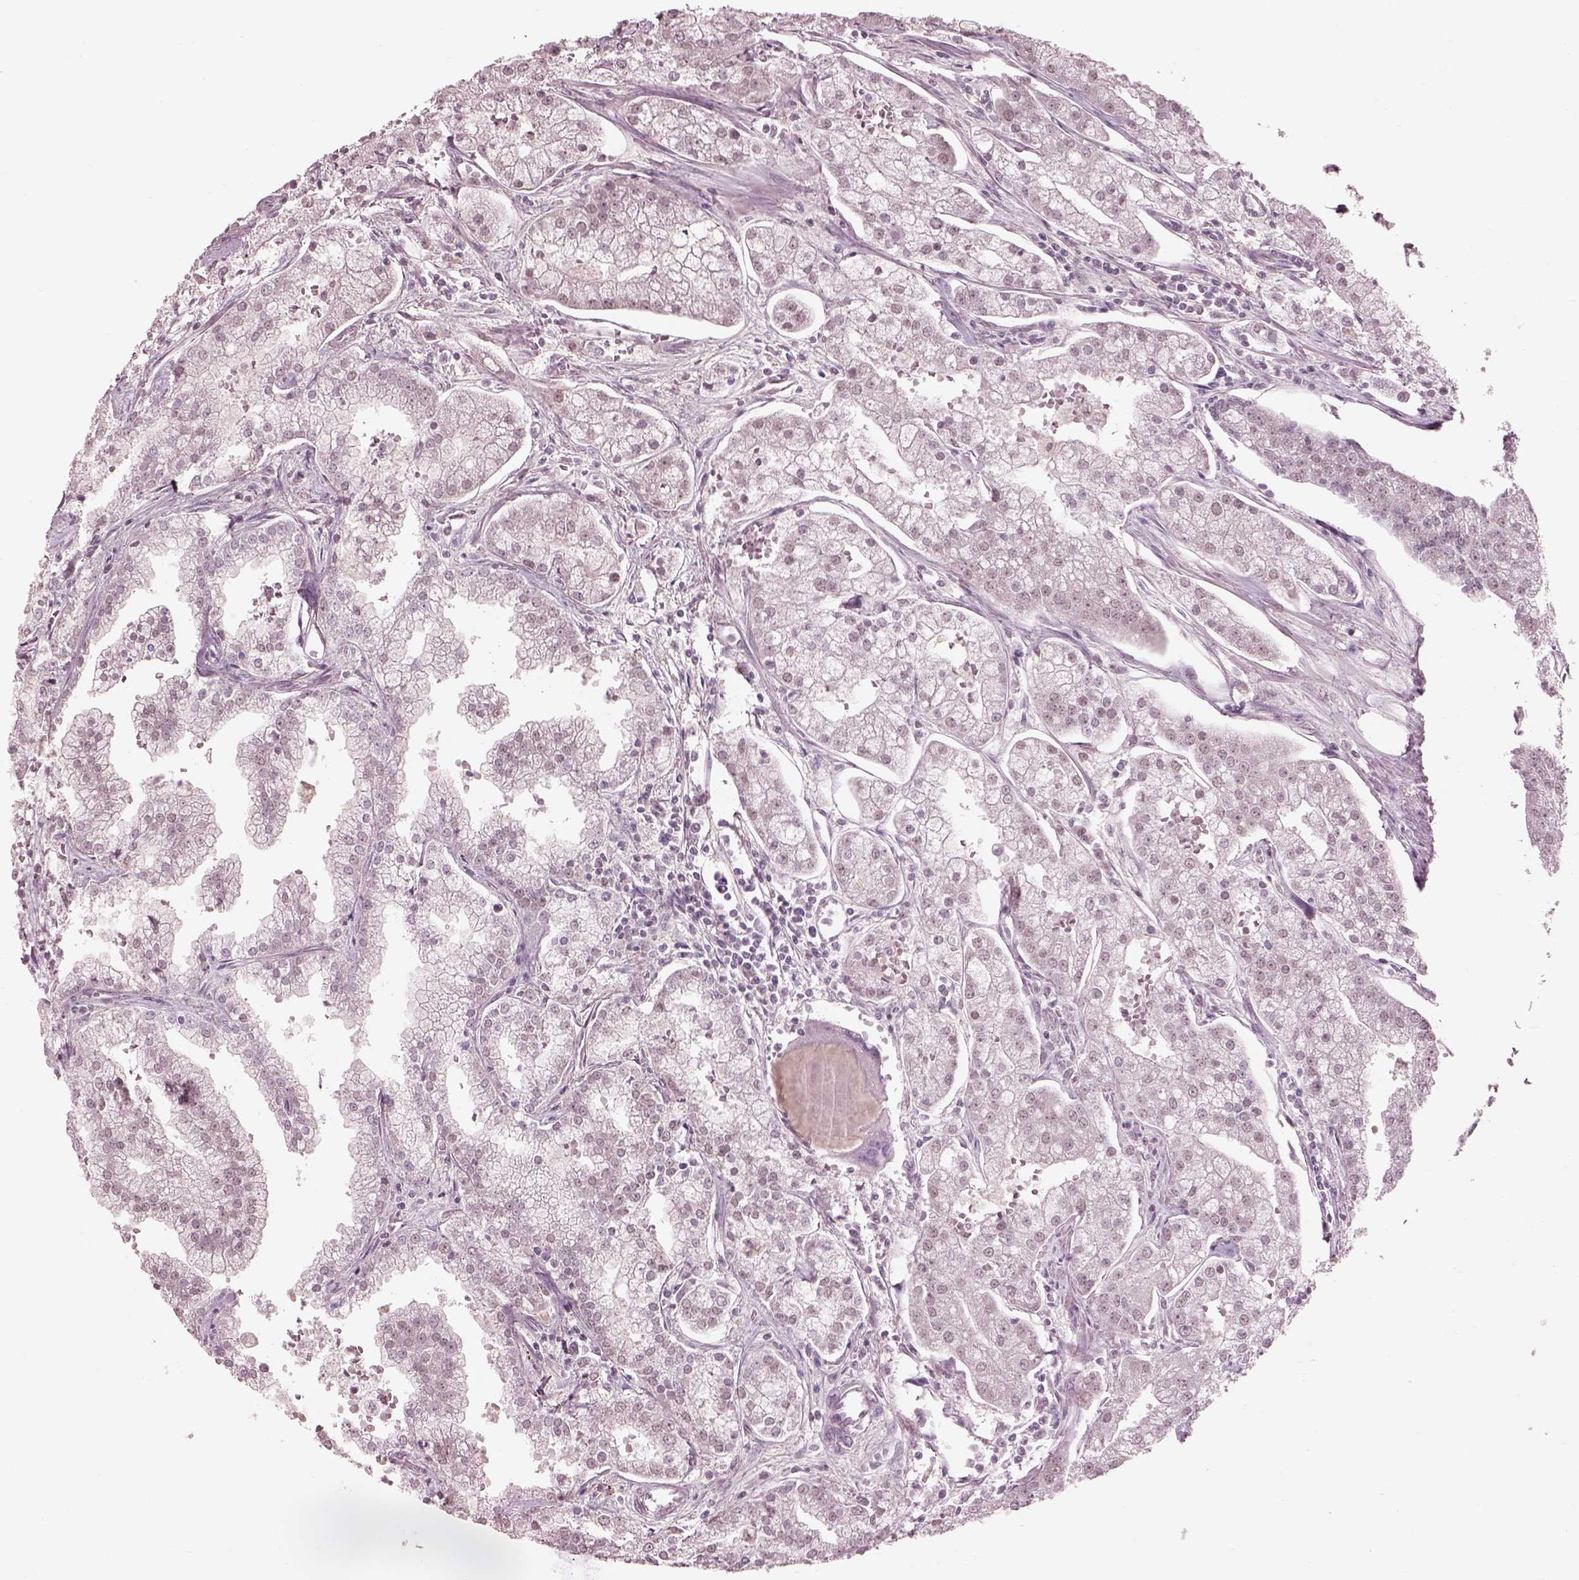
{"staining": {"intensity": "negative", "quantity": "none", "location": "none"}, "tissue": "prostate cancer", "cell_type": "Tumor cells", "image_type": "cancer", "snomed": [{"axis": "morphology", "description": "Adenocarcinoma, NOS"}, {"axis": "topography", "description": "Prostate"}], "caption": "Protein analysis of prostate adenocarcinoma exhibits no significant positivity in tumor cells.", "gene": "GARIN4", "patient": {"sex": "male", "age": 70}}